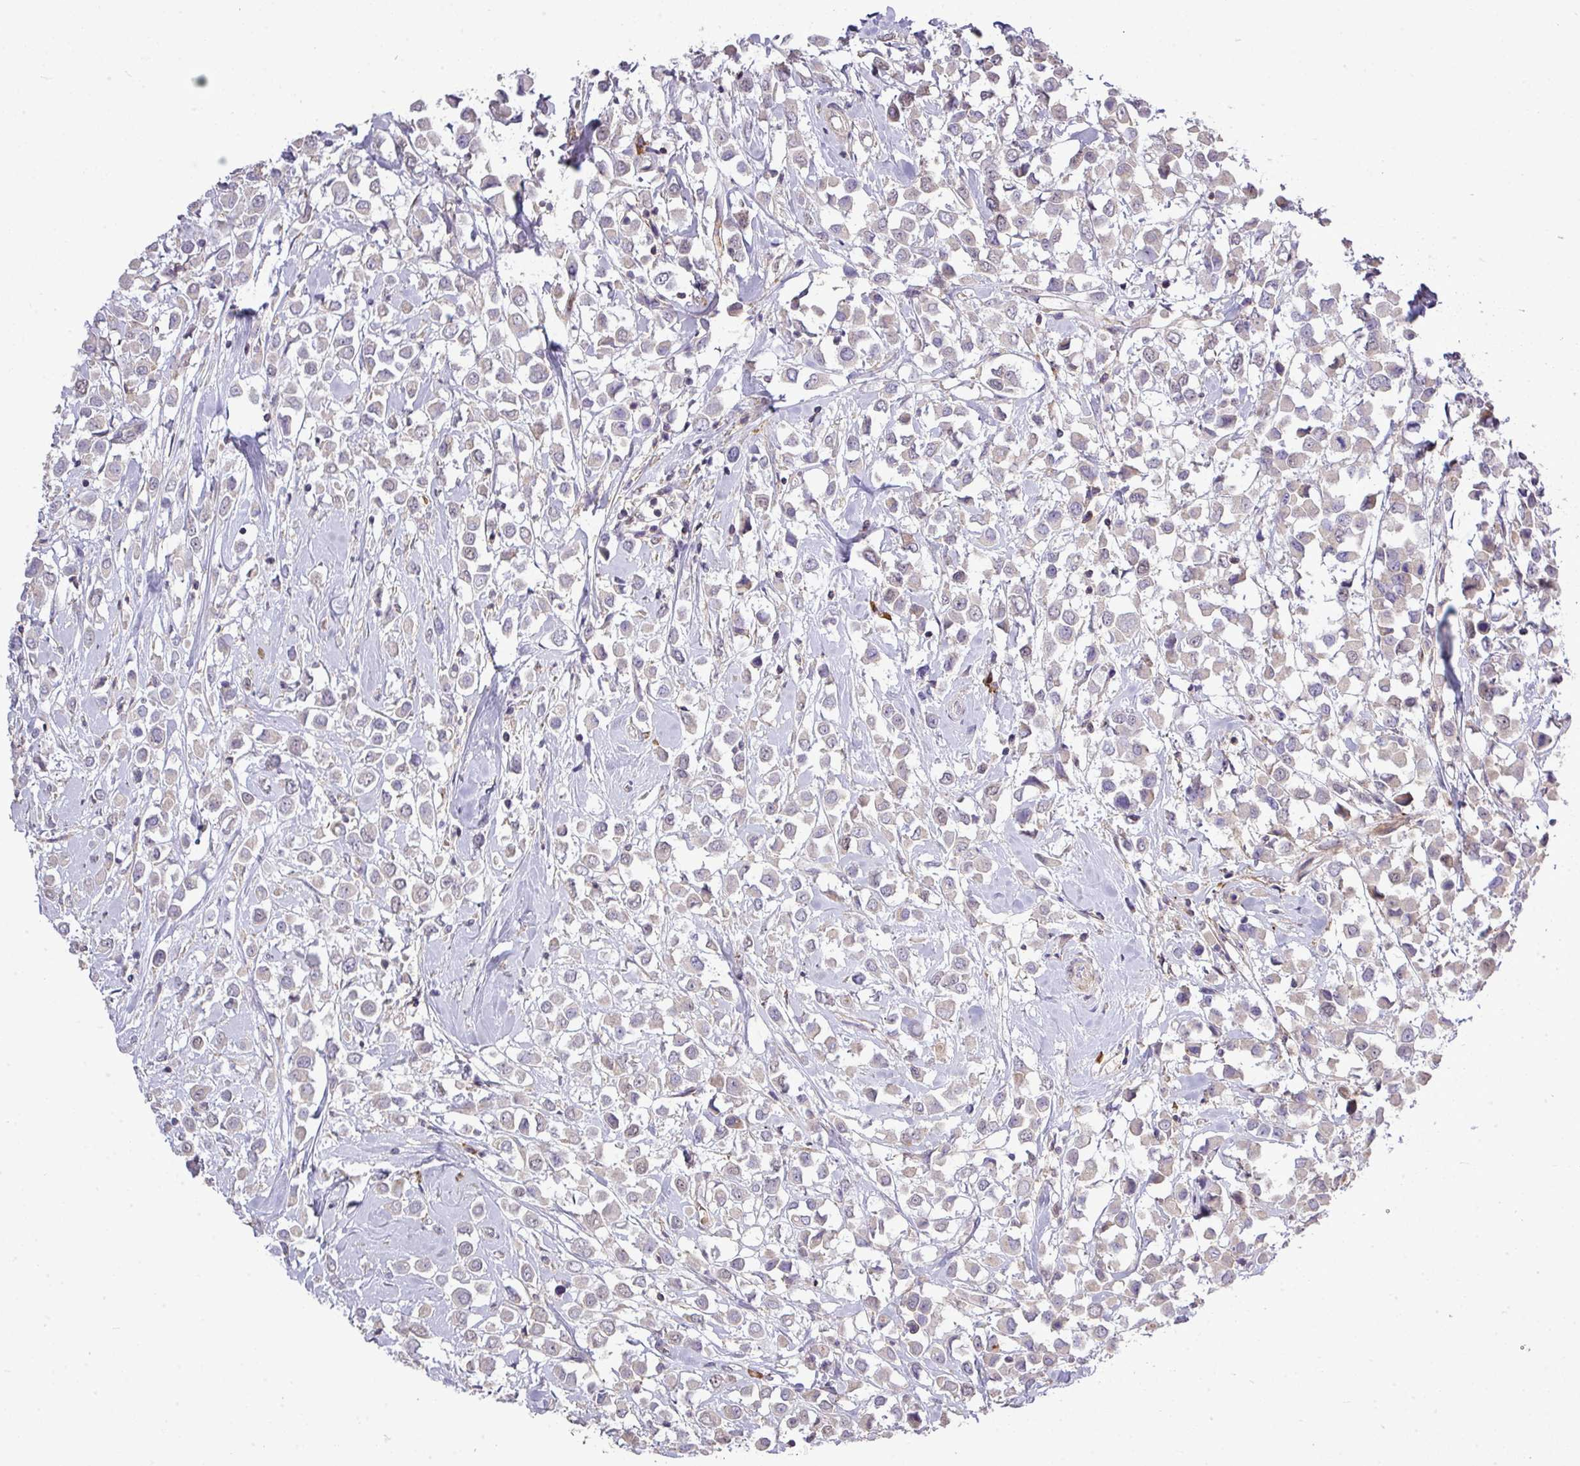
{"staining": {"intensity": "negative", "quantity": "none", "location": "none"}, "tissue": "breast cancer", "cell_type": "Tumor cells", "image_type": "cancer", "snomed": [{"axis": "morphology", "description": "Duct carcinoma"}, {"axis": "topography", "description": "Breast"}], "caption": "An immunohistochemistry image of intraductal carcinoma (breast) is shown. There is no staining in tumor cells of intraductal carcinoma (breast).", "gene": "TPRA1", "patient": {"sex": "female", "age": 87}}